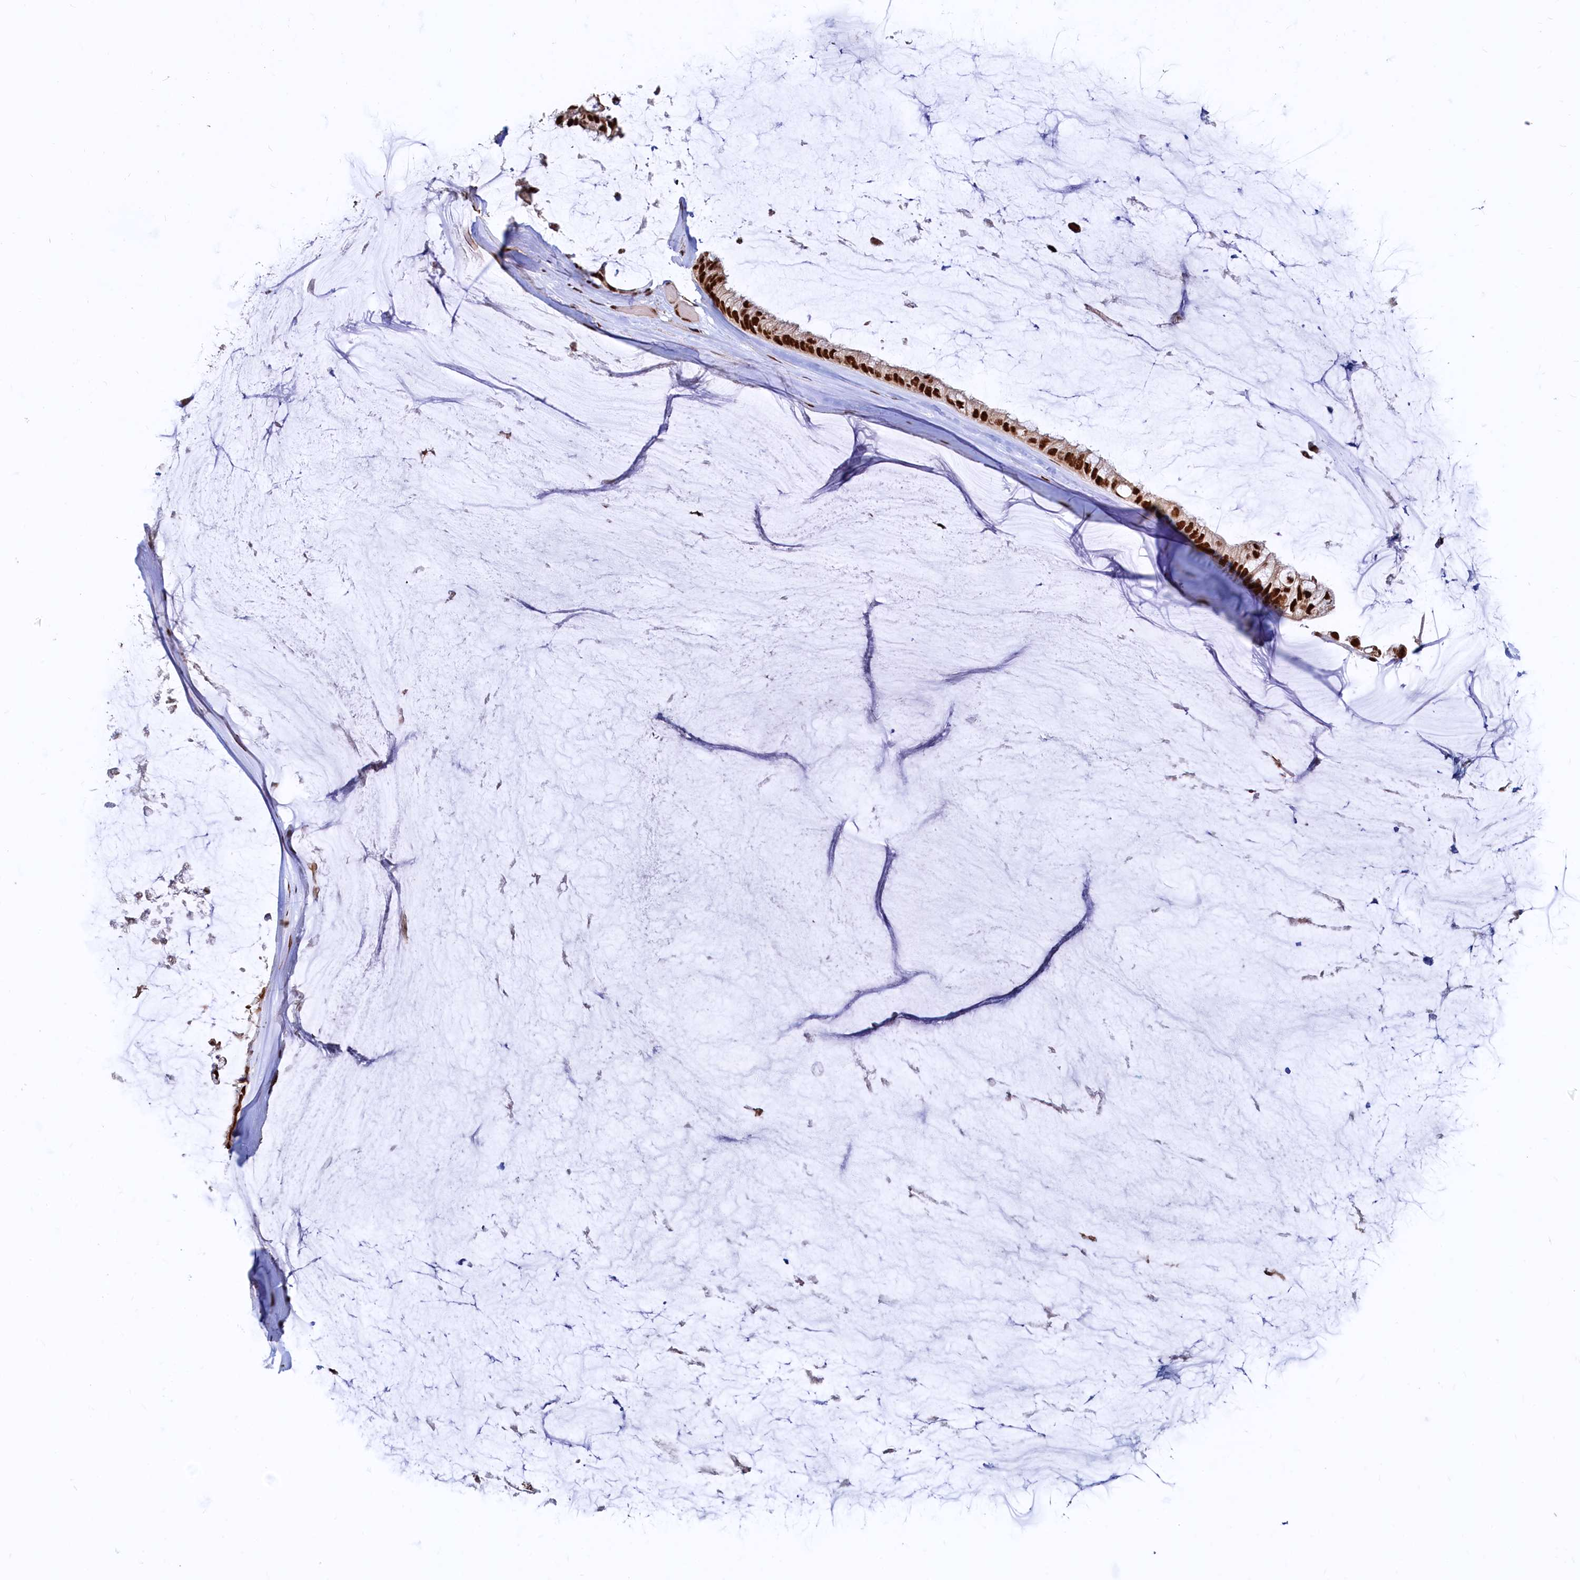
{"staining": {"intensity": "strong", "quantity": ">75%", "location": "cytoplasmic/membranous,nuclear"}, "tissue": "ovarian cancer", "cell_type": "Tumor cells", "image_type": "cancer", "snomed": [{"axis": "morphology", "description": "Cystadenocarcinoma, mucinous, NOS"}, {"axis": "topography", "description": "Ovary"}], "caption": "Ovarian mucinous cystadenocarcinoma was stained to show a protein in brown. There is high levels of strong cytoplasmic/membranous and nuclear staining in about >75% of tumor cells.", "gene": "RSRC2", "patient": {"sex": "female", "age": 39}}